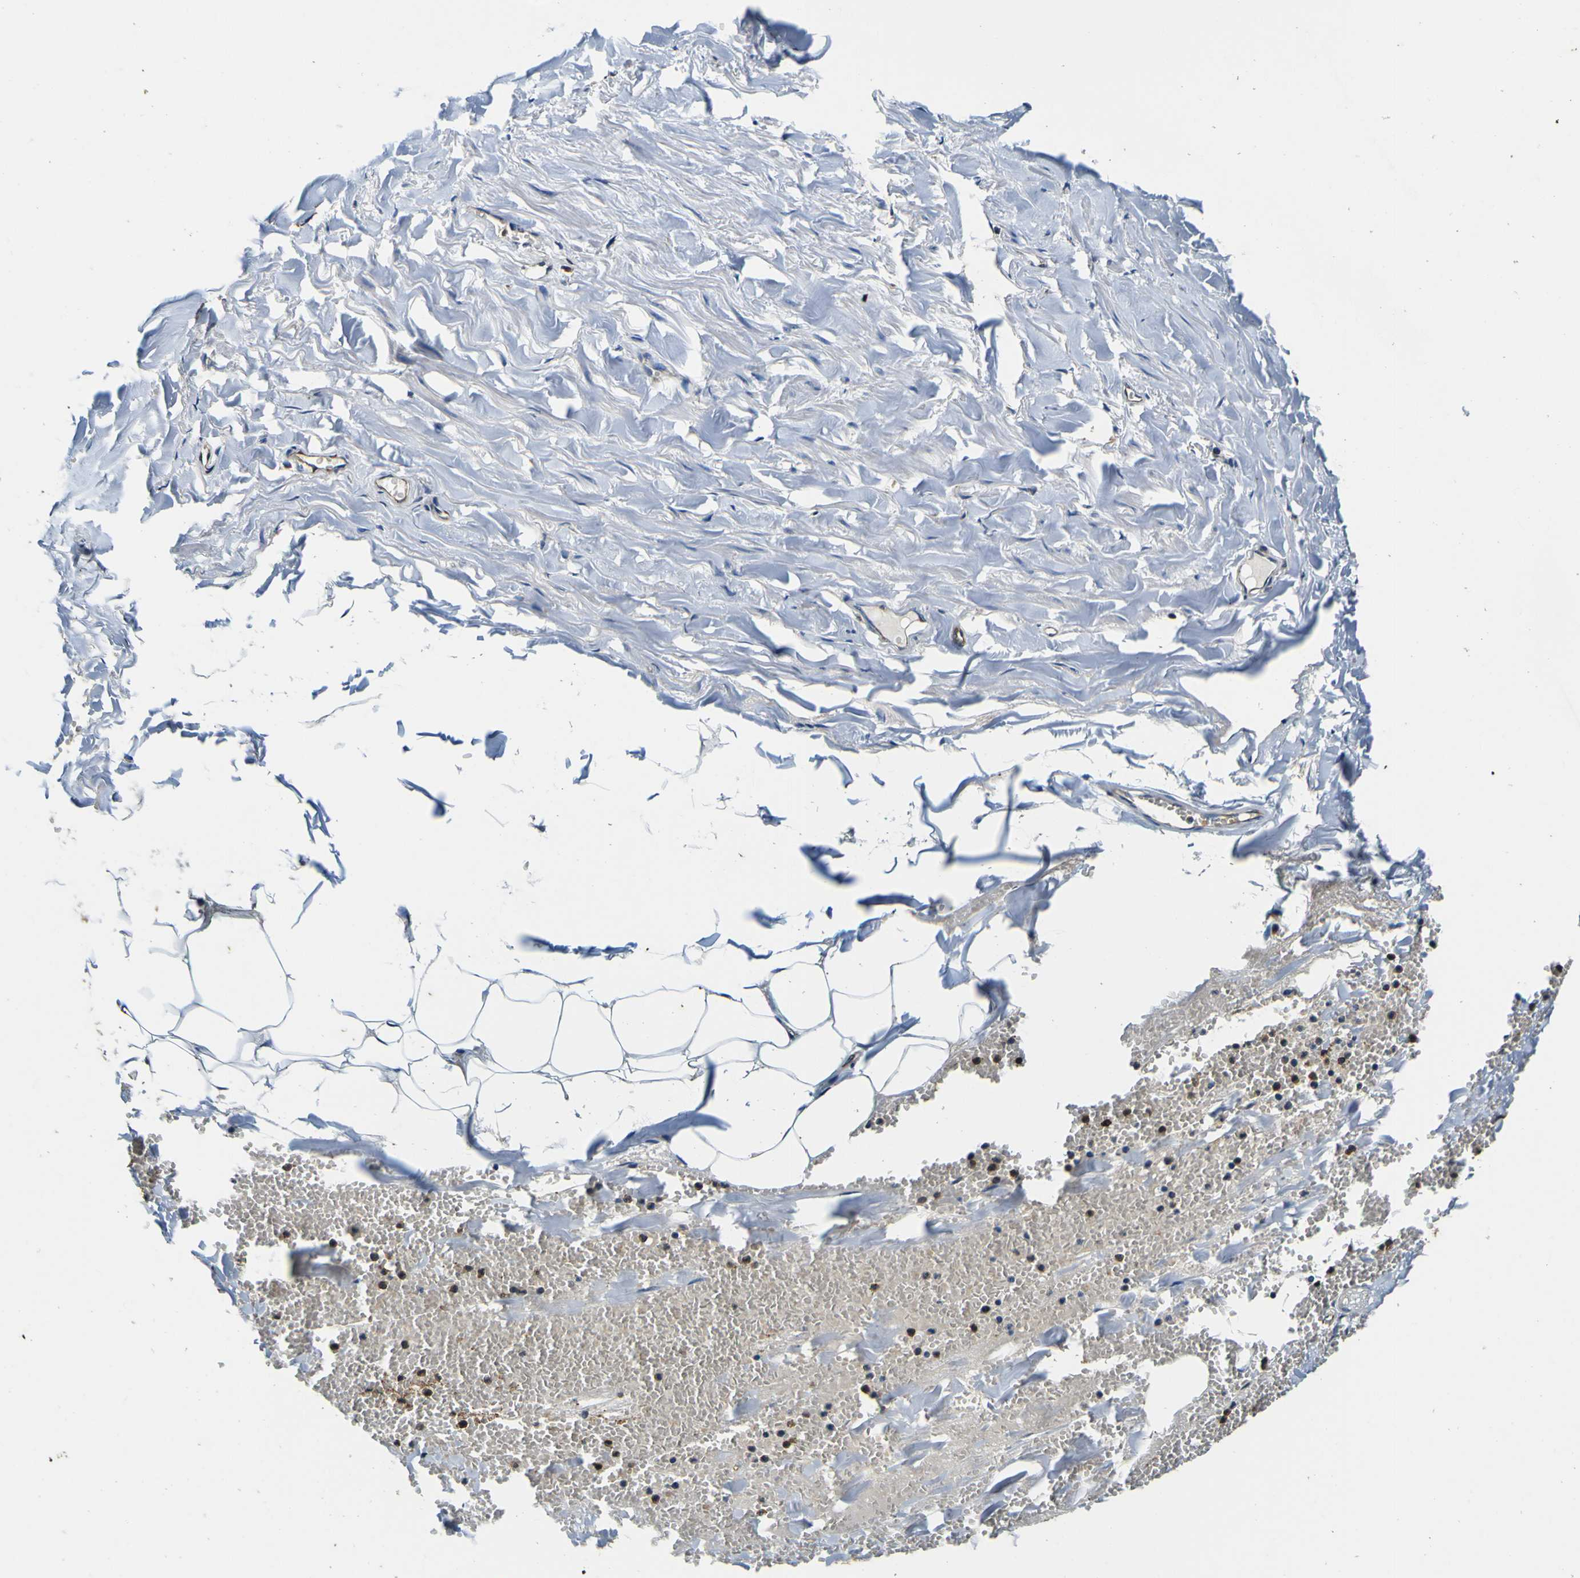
{"staining": {"intensity": "weak", "quantity": "25%-75%", "location": "cytoplasmic/membranous"}, "tissue": "adipose tissue", "cell_type": "Adipocytes", "image_type": "normal", "snomed": [{"axis": "morphology", "description": "Normal tissue, NOS"}, {"axis": "topography", "description": "Adipose tissue"}, {"axis": "topography", "description": "Peripheral nerve tissue"}], "caption": "Weak cytoplasmic/membranous positivity for a protein is appreciated in approximately 25%-75% of adipocytes of normal adipose tissue using IHC.", "gene": "RHOT2", "patient": {"sex": "male", "age": 52}}